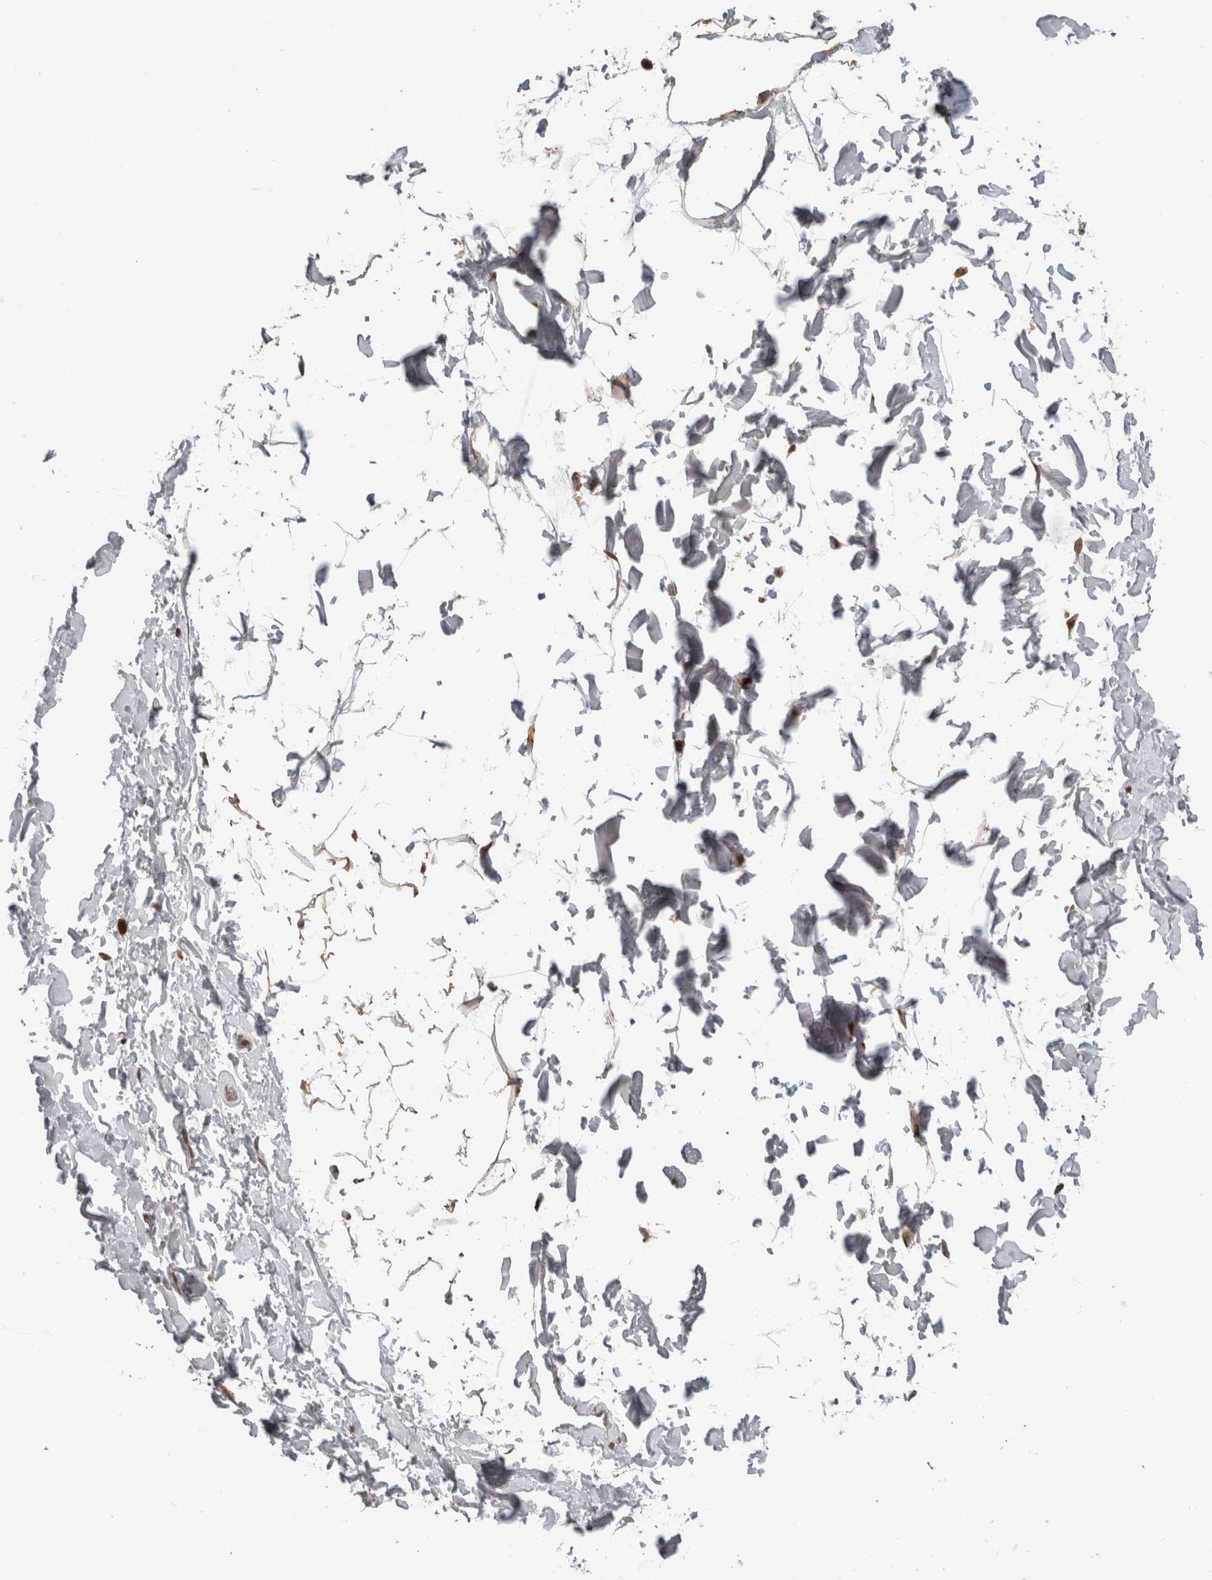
{"staining": {"intensity": "weak", "quantity": "25%-75%", "location": "cytoplasmic/membranous"}, "tissue": "adipose tissue", "cell_type": "Adipocytes", "image_type": "normal", "snomed": [{"axis": "morphology", "description": "Normal tissue, NOS"}, {"axis": "topography", "description": "Soft tissue"}], "caption": "Human adipose tissue stained for a protein (brown) displays weak cytoplasmic/membranous positive staining in approximately 25%-75% of adipocytes.", "gene": "ATXN2", "patient": {"sex": "male", "age": 72}}